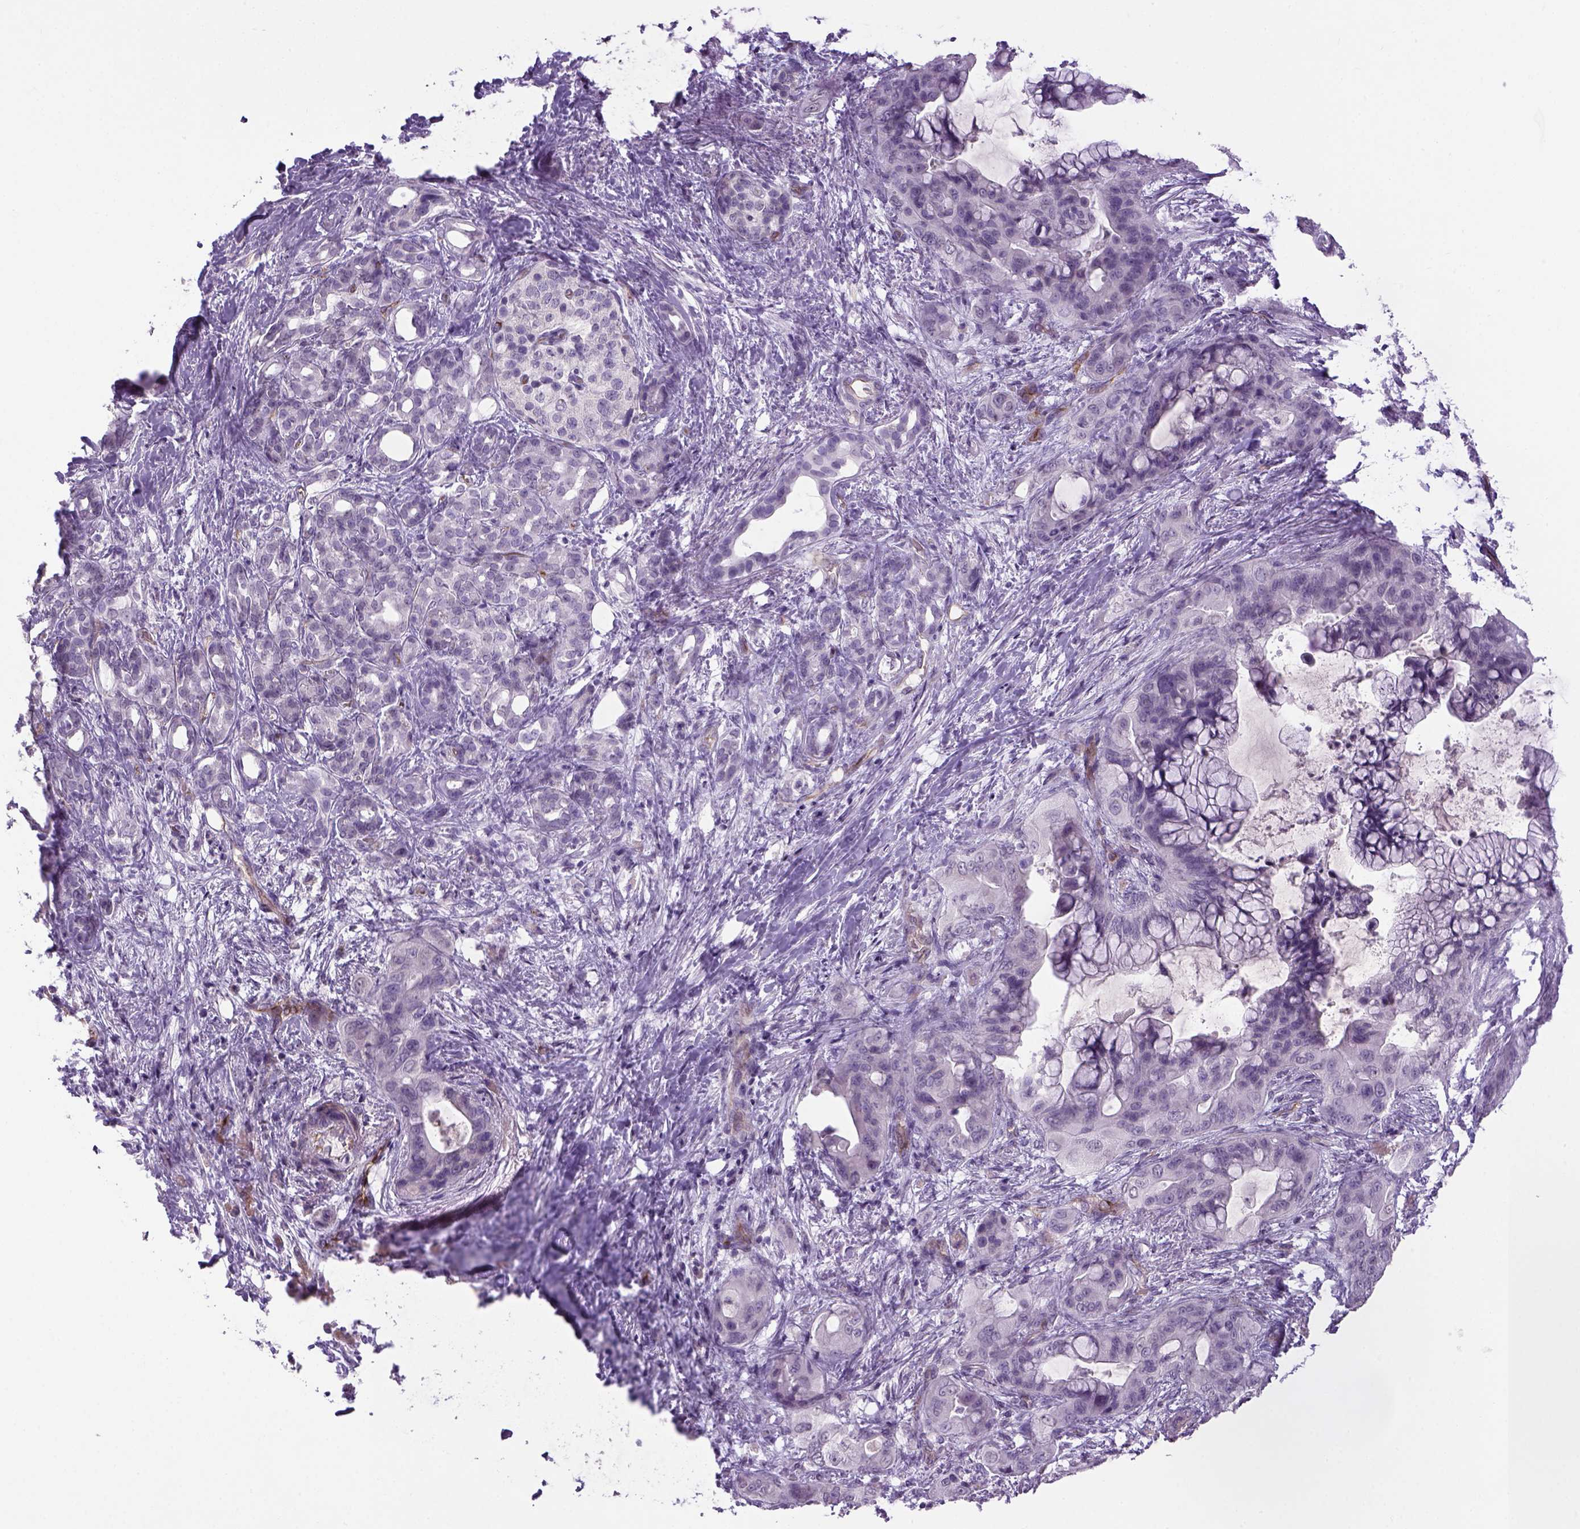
{"staining": {"intensity": "negative", "quantity": "none", "location": "none"}, "tissue": "pancreatic cancer", "cell_type": "Tumor cells", "image_type": "cancer", "snomed": [{"axis": "morphology", "description": "Adenocarcinoma, NOS"}, {"axis": "topography", "description": "Pancreas"}], "caption": "The micrograph demonstrates no staining of tumor cells in adenocarcinoma (pancreatic).", "gene": "PRRT1", "patient": {"sex": "male", "age": 71}}